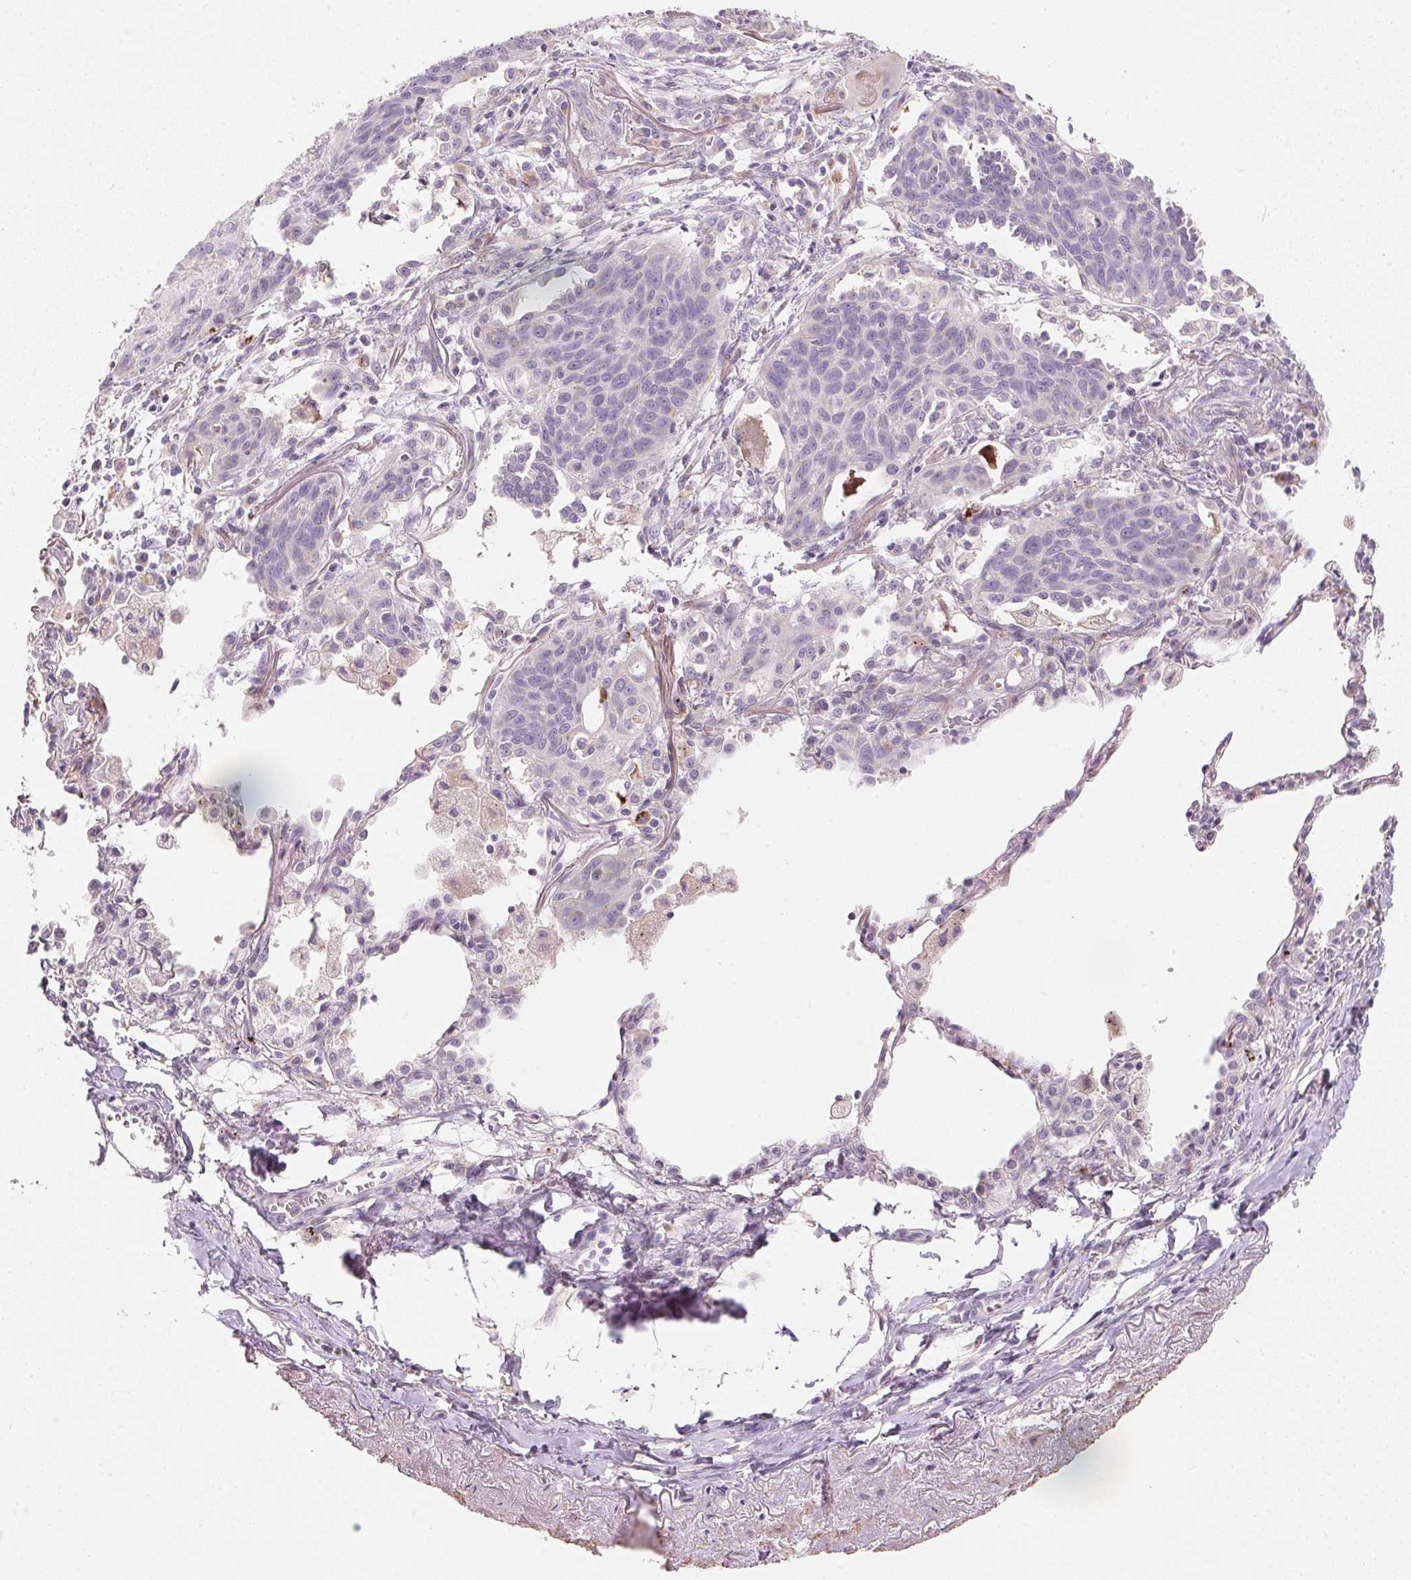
{"staining": {"intensity": "negative", "quantity": "none", "location": "none"}, "tissue": "lung cancer", "cell_type": "Tumor cells", "image_type": "cancer", "snomed": [{"axis": "morphology", "description": "Squamous cell carcinoma, NOS"}, {"axis": "topography", "description": "Lung"}], "caption": "This is a image of immunohistochemistry (IHC) staining of lung cancer, which shows no positivity in tumor cells.", "gene": "DRAM2", "patient": {"sex": "male", "age": 71}}